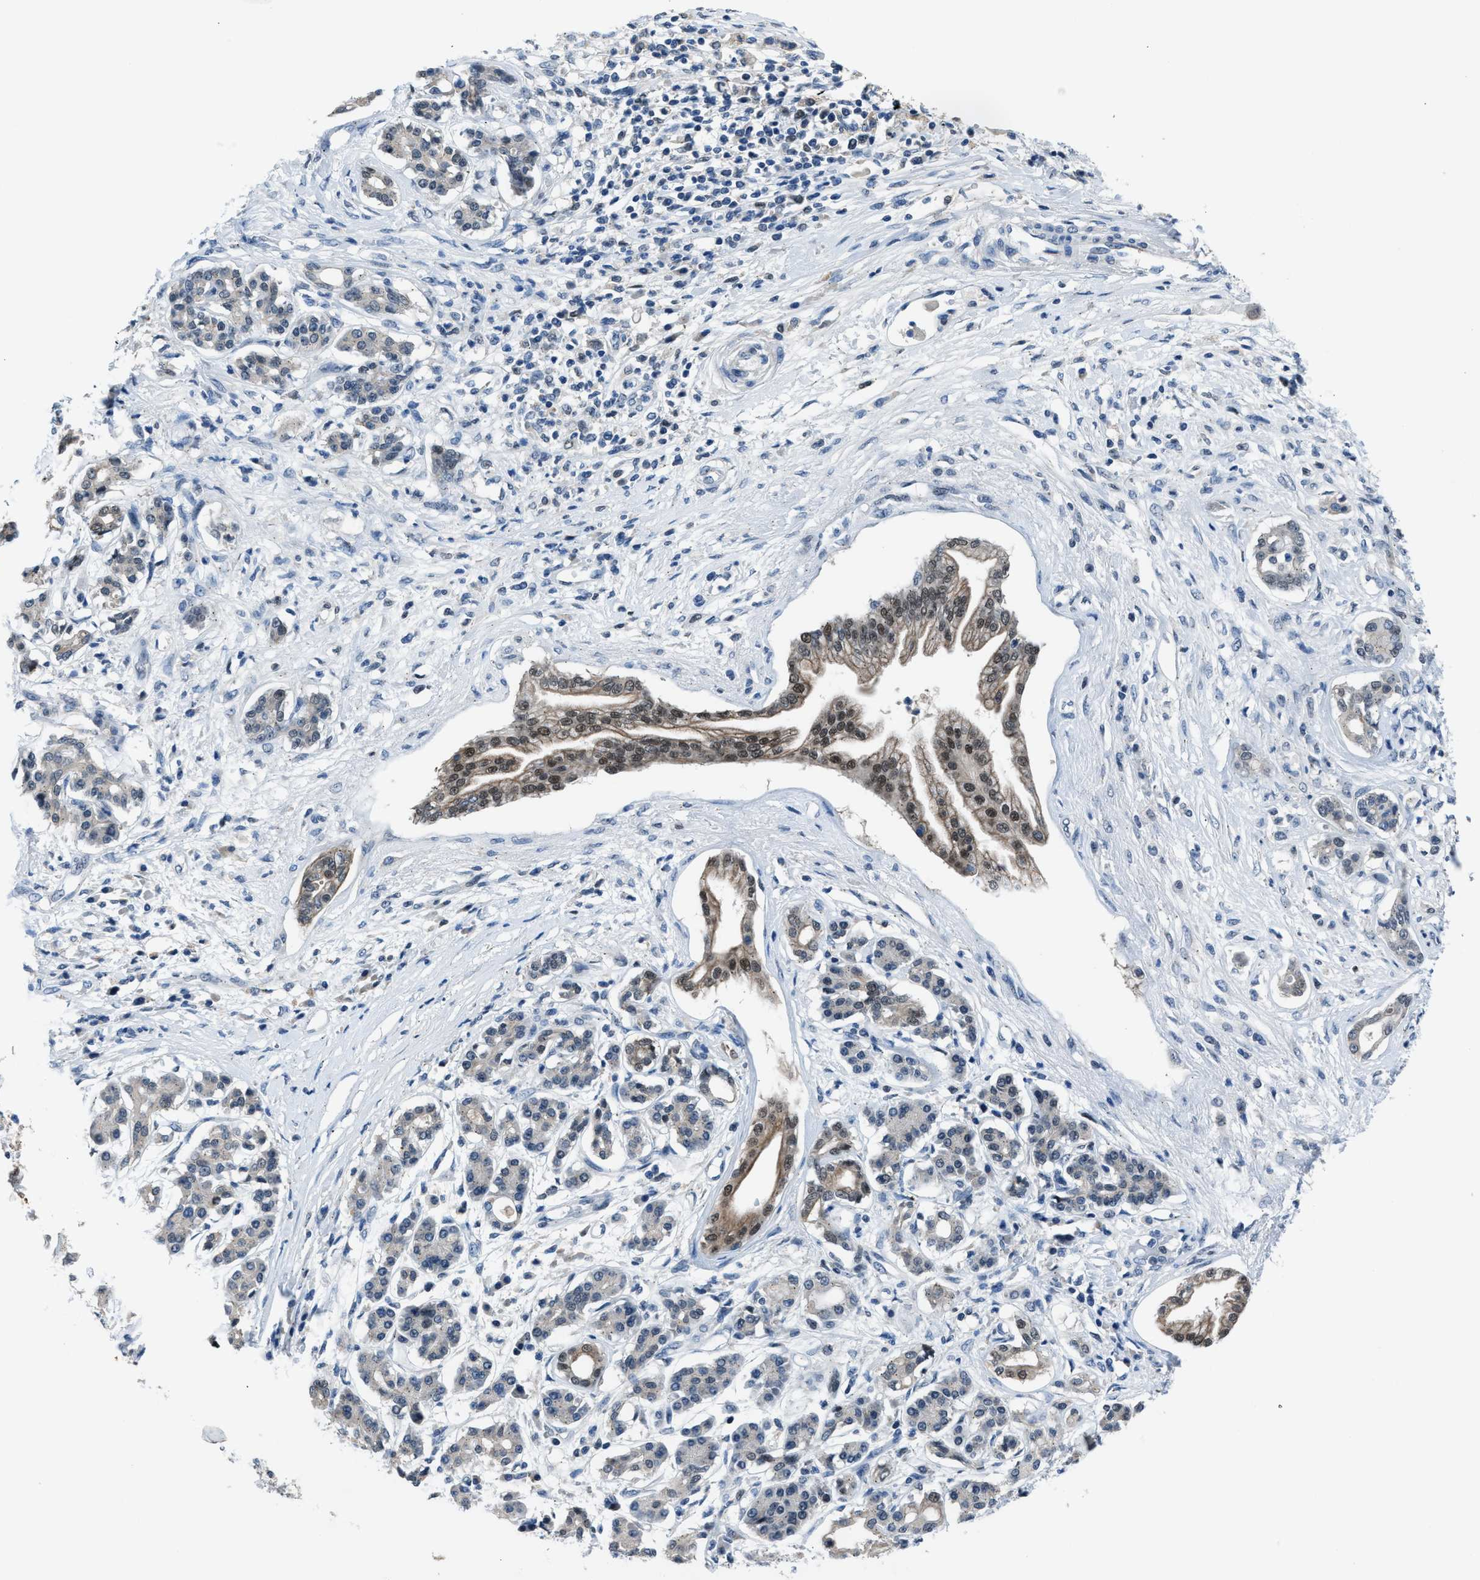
{"staining": {"intensity": "moderate", "quantity": "25%-75%", "location": "cytoplasmic/membranous,nuclear"}, "tissue": "pancreatic cancer", "cell_type": "Tumor cells", "image_type": "cancer", "snomed": [{"axis": "morphology", "description": "Adenocarcinoma, NOS"}, {"axis": "topography", "description": "Pancreas"}], "caption": "Pancreatic cancer (adenocarcinoma) stained with DAB IHC exhibits medium levels of moderate cytoplasmic/membranous and nuclear staining in about 25%-75% of tumor cells.", "gene": "DUSP19", "patient": {"sex": "female", "age": 56}}